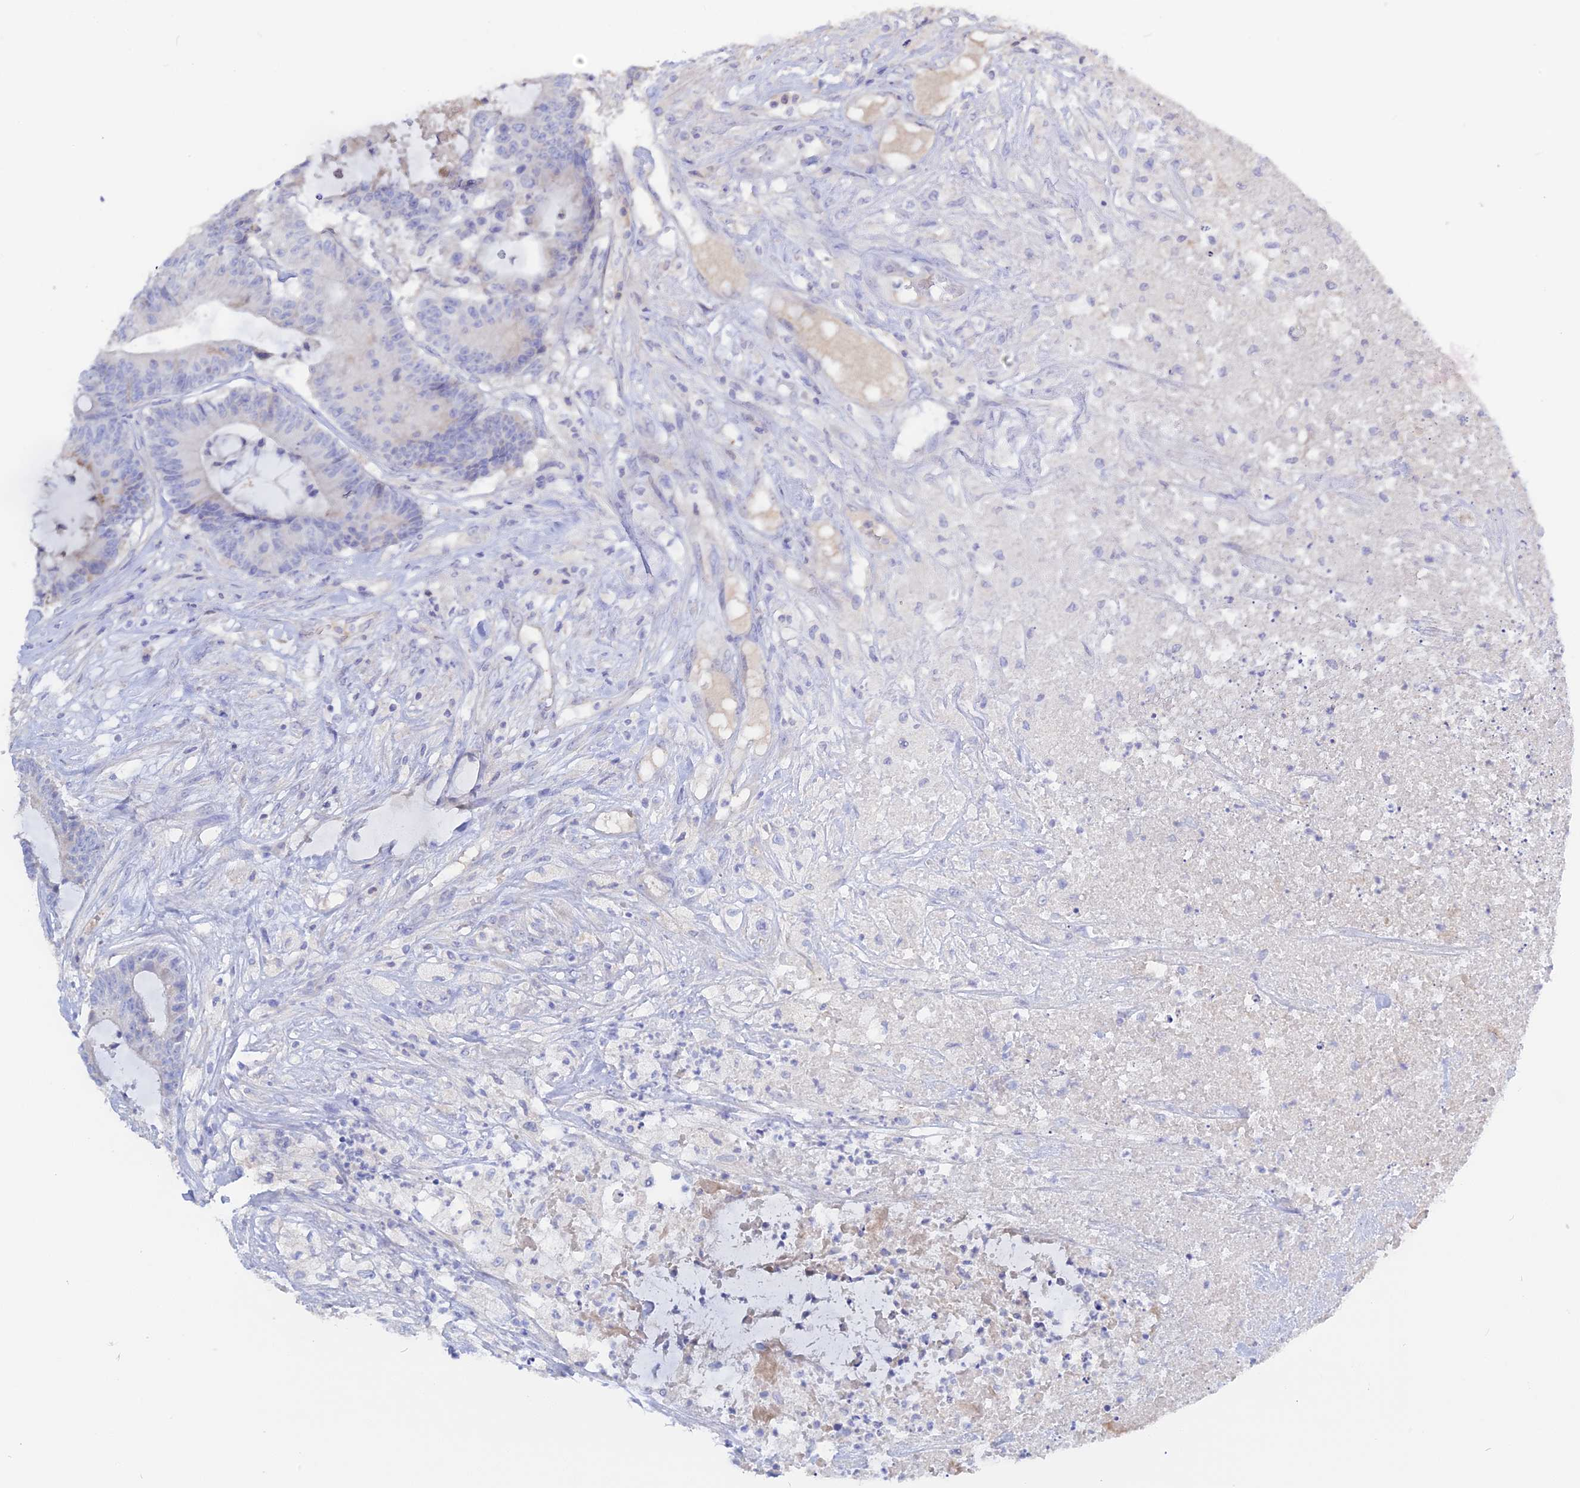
{"staining": {"intensity": "negative", "quantity": "none", "location": "none"}, "tissue": "colorectal cancer", "cell_type": "Tumor cells", "image_type": "cancer", "snomed": [{"axis": "morphology", "description": "Adenocarcinoma, NOS"}, {"axis": "topography", "description": "Colon"}], "caption": "Immunohistochemistry (IHC) micrograph of neoplastic tissue: colorectal cancer stained with DAB displays no significant protein positivity in tumor cells. The staining was performed using DAB (3,3'-diaminobenzidine) to visualize the protein expression in brown, while the nuclei were stained in blue with hematoxylin (Magnification: 20x).", "gene": "ADGRA1", "patient": {"sex": "female", "age": 84}}